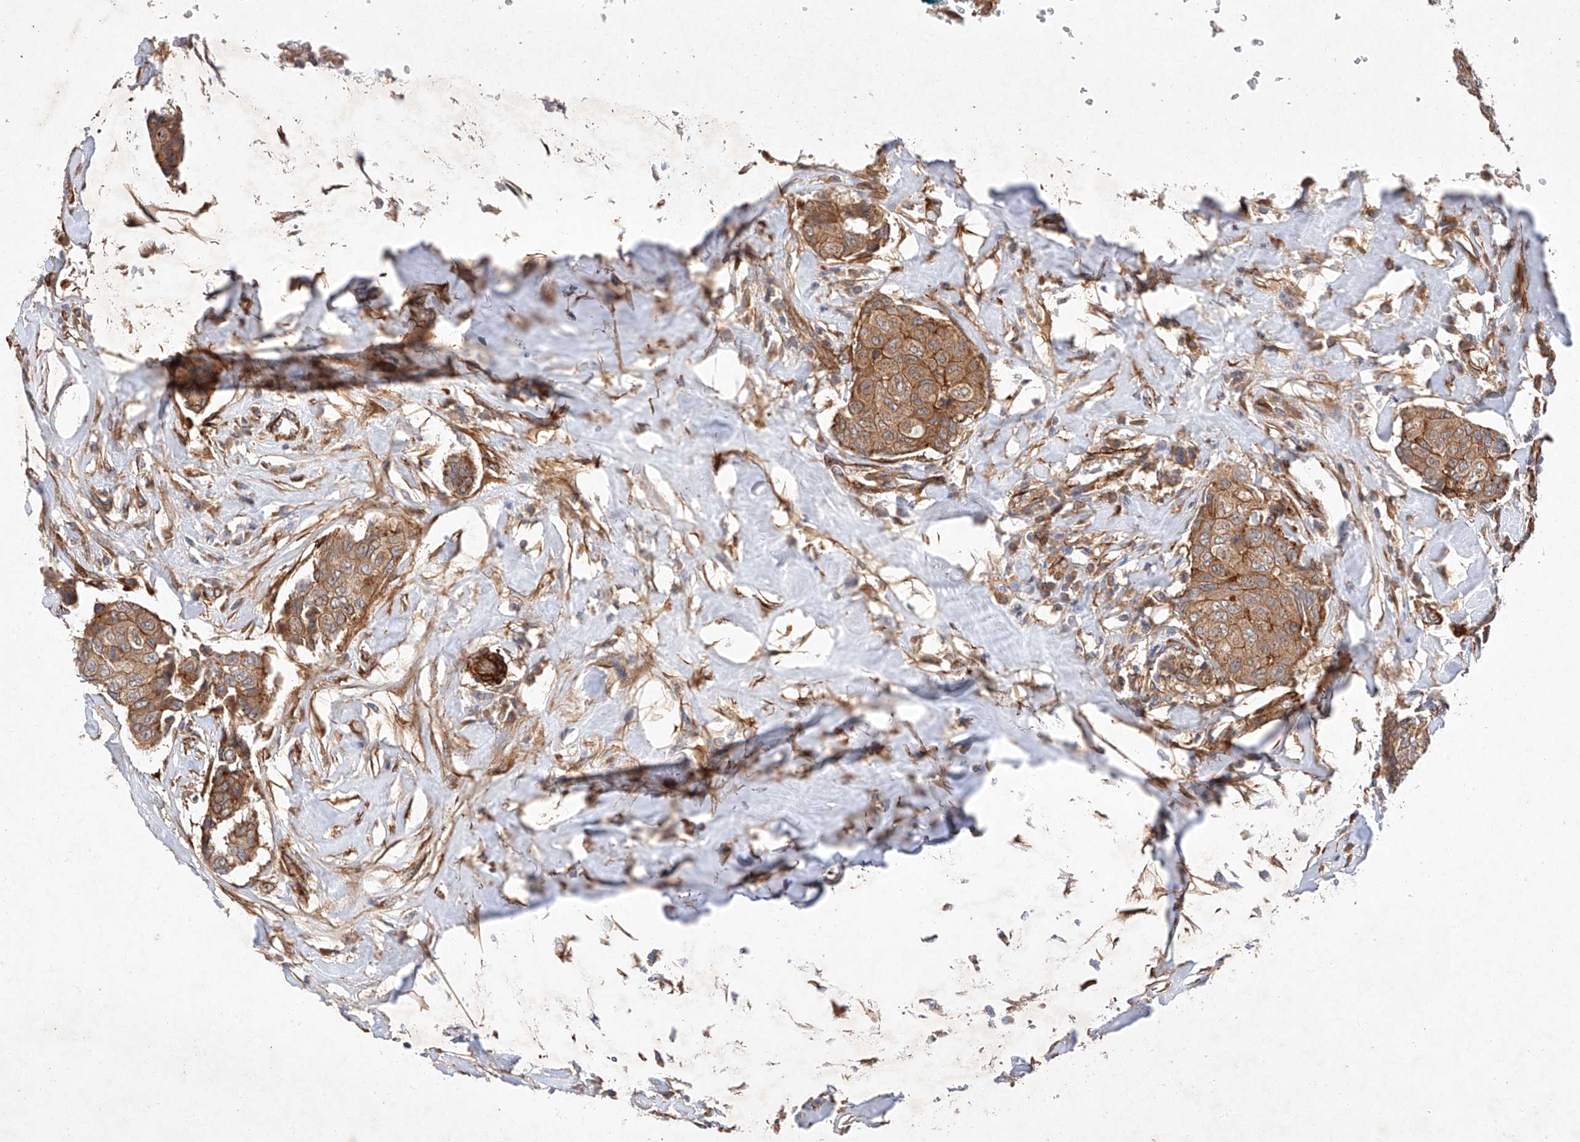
{"staining": {"intensity": "moderate", "quantity": ">75%", "location": "cytoplasmic/membranous"}, "tissue": "breast cancer", "cell_type": "Tumor cells", "image_type": "cancer", "snomed": [{"axis": "morphology", "description": "Duct carcinoma"}, {"axis": "topography", "description": "Breast"}], "caption": "A high-resolution histopathology image shows immunohistochemistry (IHC) staining of infiltrating ductal carcinoma (breast), which displays moderate cytoplasmic/membranous staining in approximately >75% of tumor cells. The staining is performed using DAB brown chromogen to label protein expression. The nuclei are counter-stained blue using hematoxylin.", "gene": "RAB23", "patient": {"sex": "female", "age": 80}}